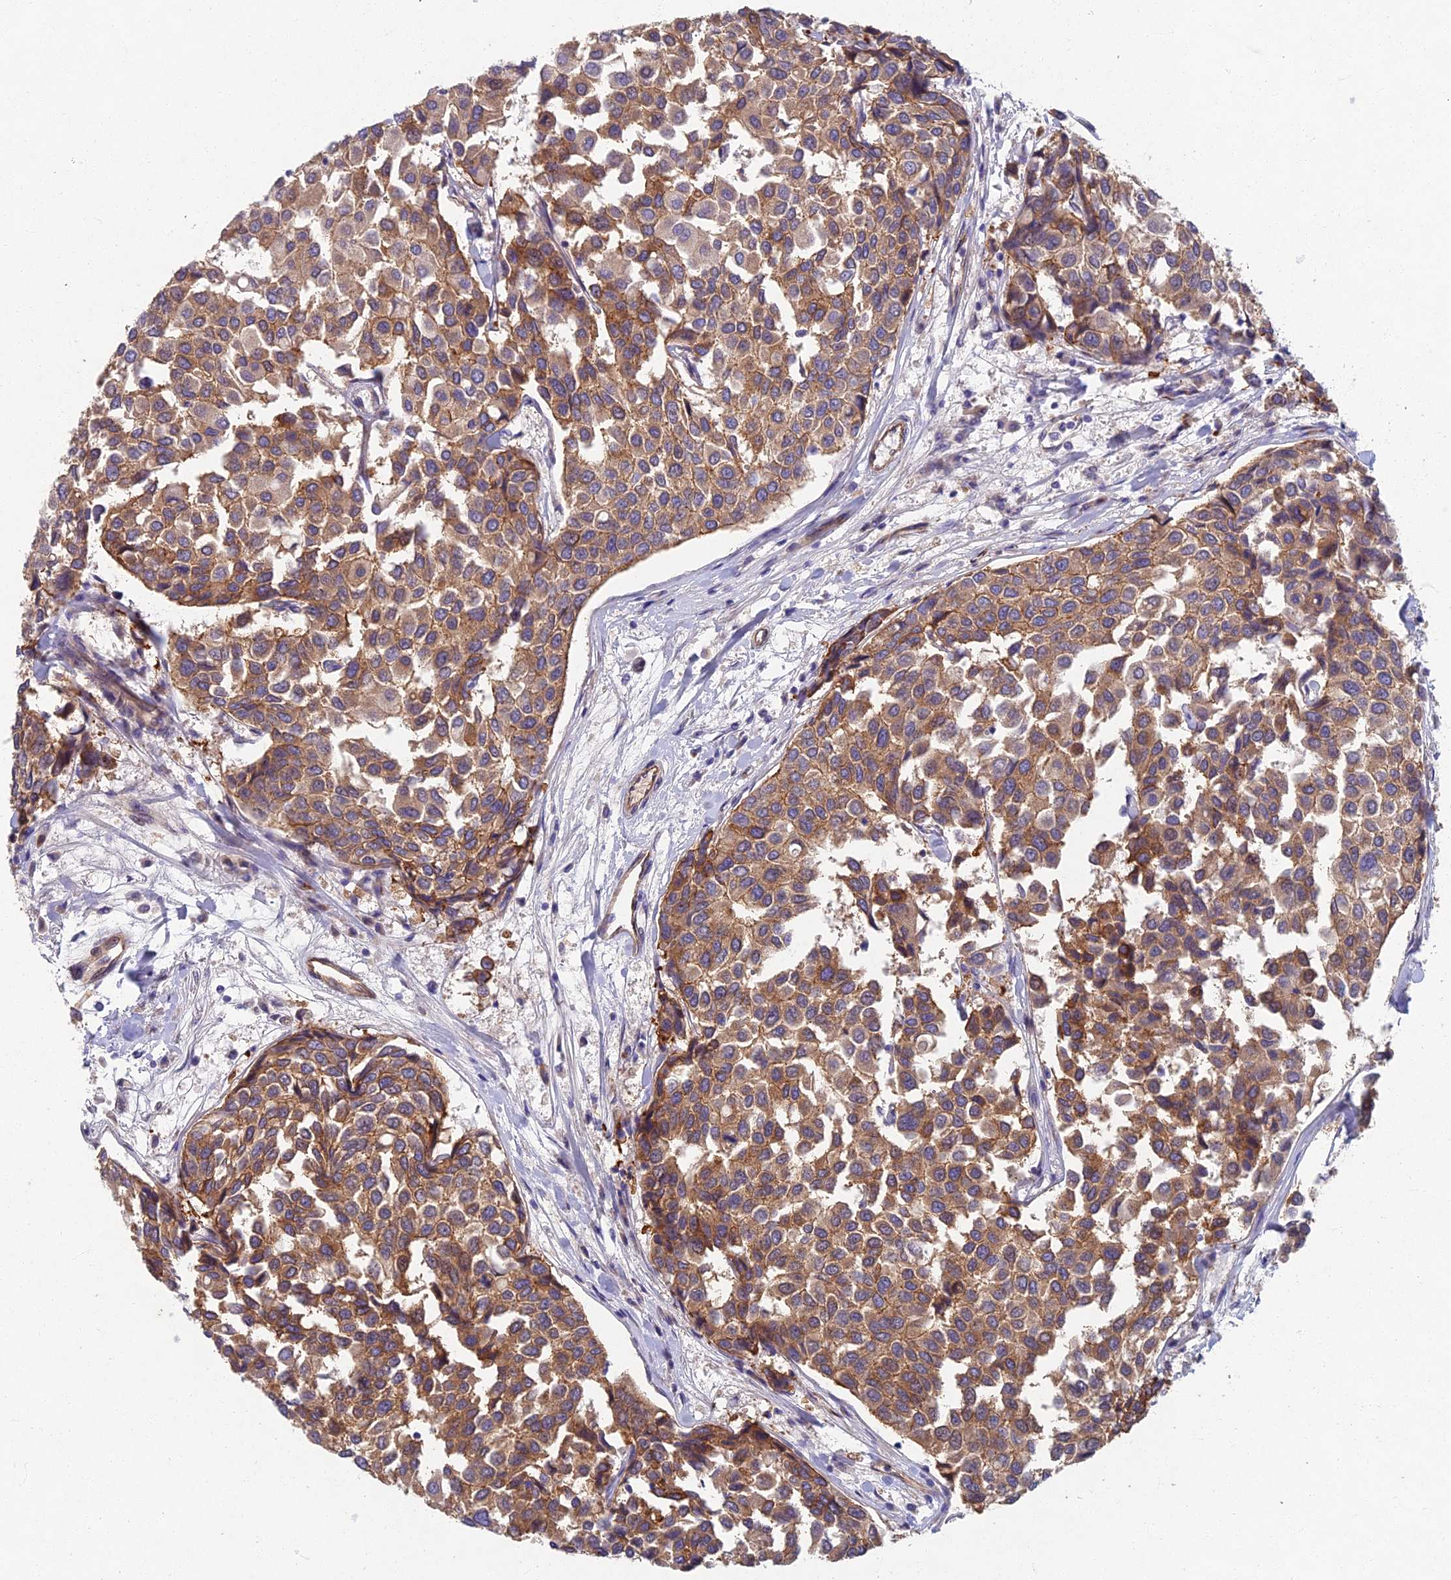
{"staining": {"intensity": "moderate", "quantity": ">75%", "location": "cytoplasmic/membranous"}, "tissue": "breast cancer", "cell_type": "Tumor cells", "image_type": "cancer", "snomed": [{"axis": "morphology", "description": "Duct carcinoma"}, {"axis": "topography", "description": "Breast"}], "caption": "The photomicrograph exhibits staining of breast cancer, revealing moderate cytoplasmic/membranous protein staining (brown color) within tumor cells.", "gene": "RHBDL2", "patient": {"sex": "female", "age": 55}}